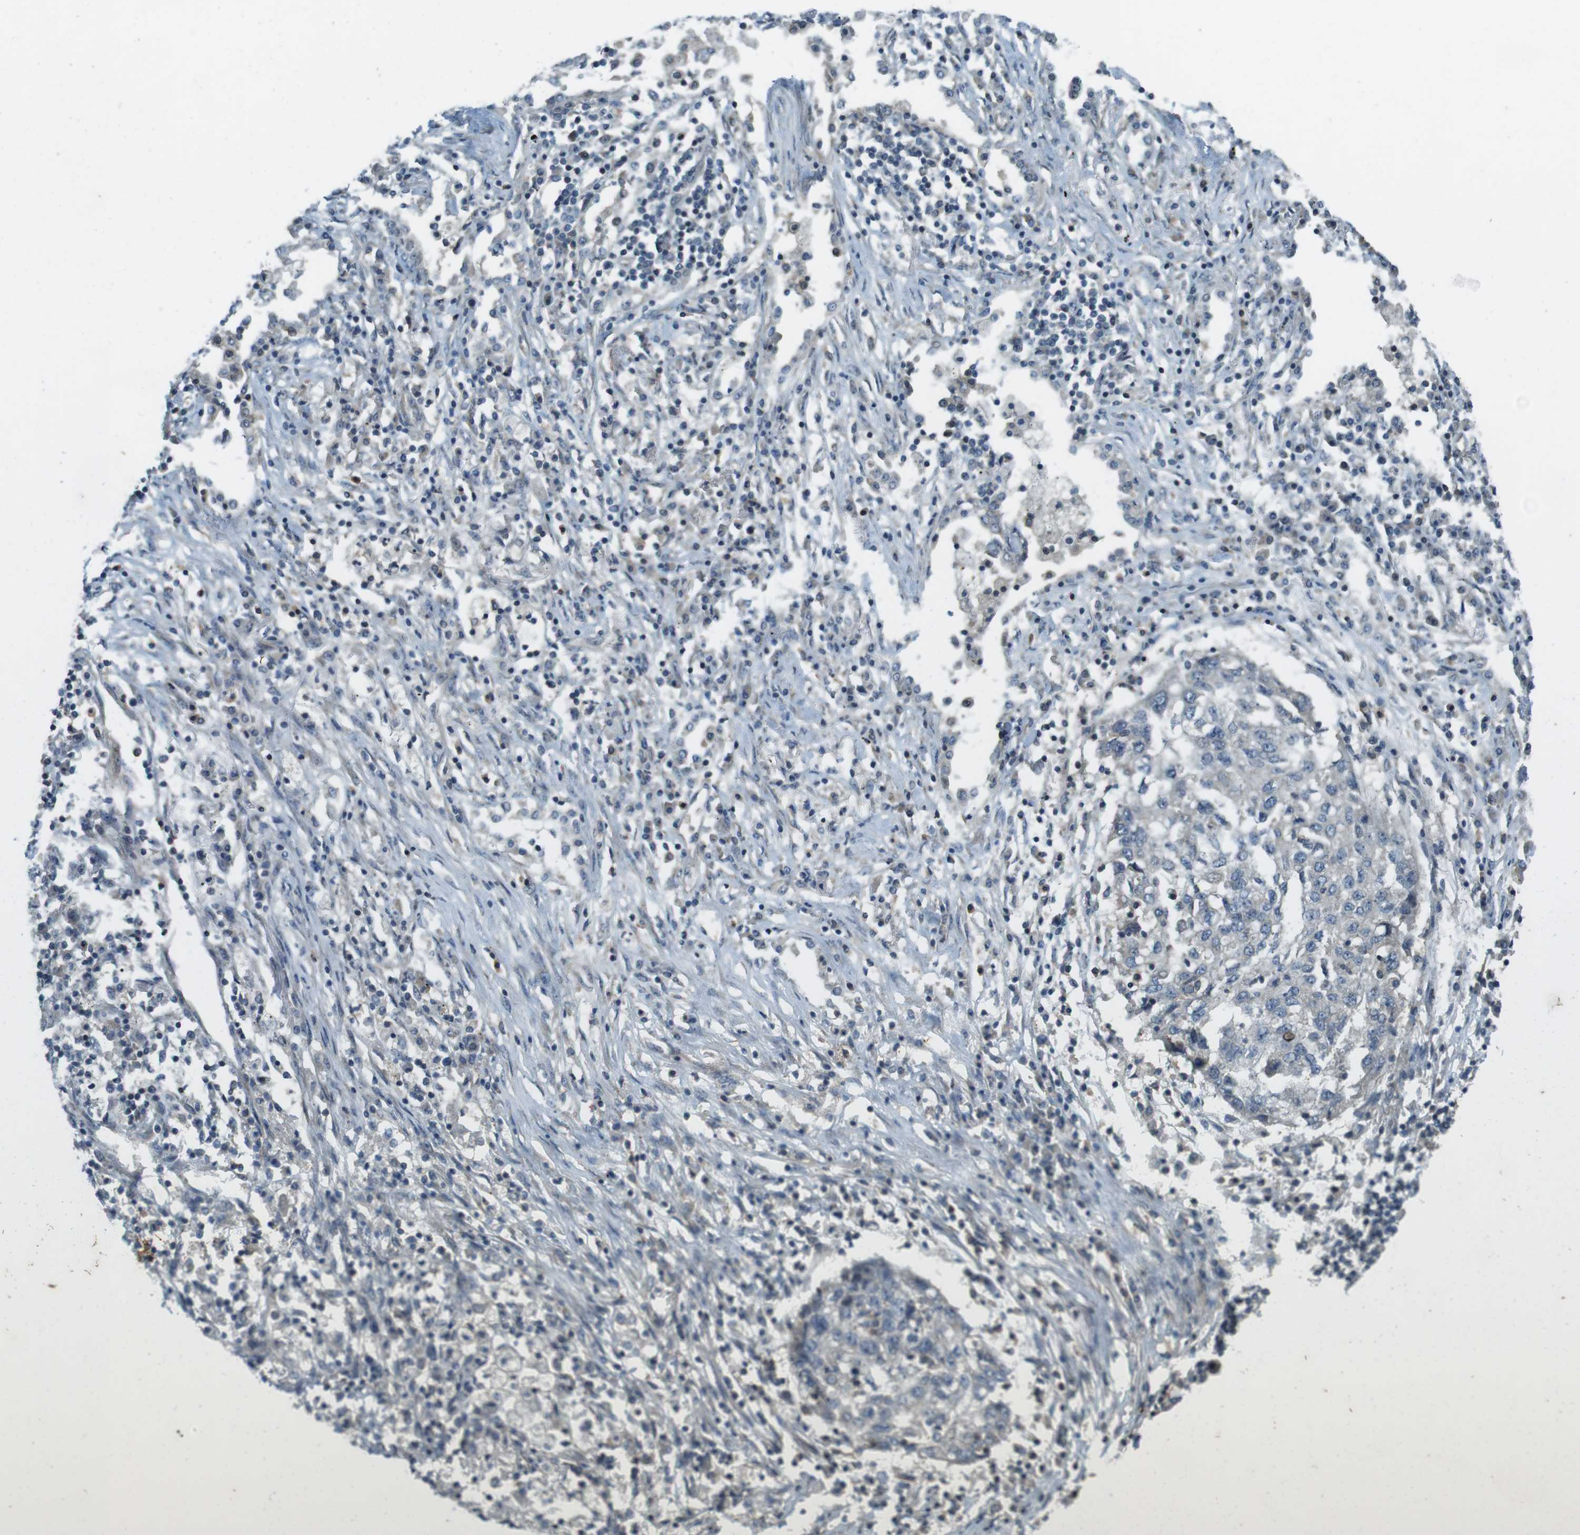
{"staining": {"intensity": "negative", "quantity": "none", "location": "none"}, "tissue": "lung cancer", "cell_type": "Tumor cells", "image_type": "cancer", "snomed": [{"axis": "morphology", "description": "Squamous cell carcinoma, NOS"}, {"axis": "topography", "description": "Lung"}], "caption": "An immunohistochemistry (IHC) image of lung squamous cell carcinoma is shown. There is no staining in tumor cells of lung squamous cell carcinoma. (Immunohistochemistry (ihc), brightfield microscopy, high magnification).", "gene": "ZYX", "patient": {"sex": "female", "age": 63}}